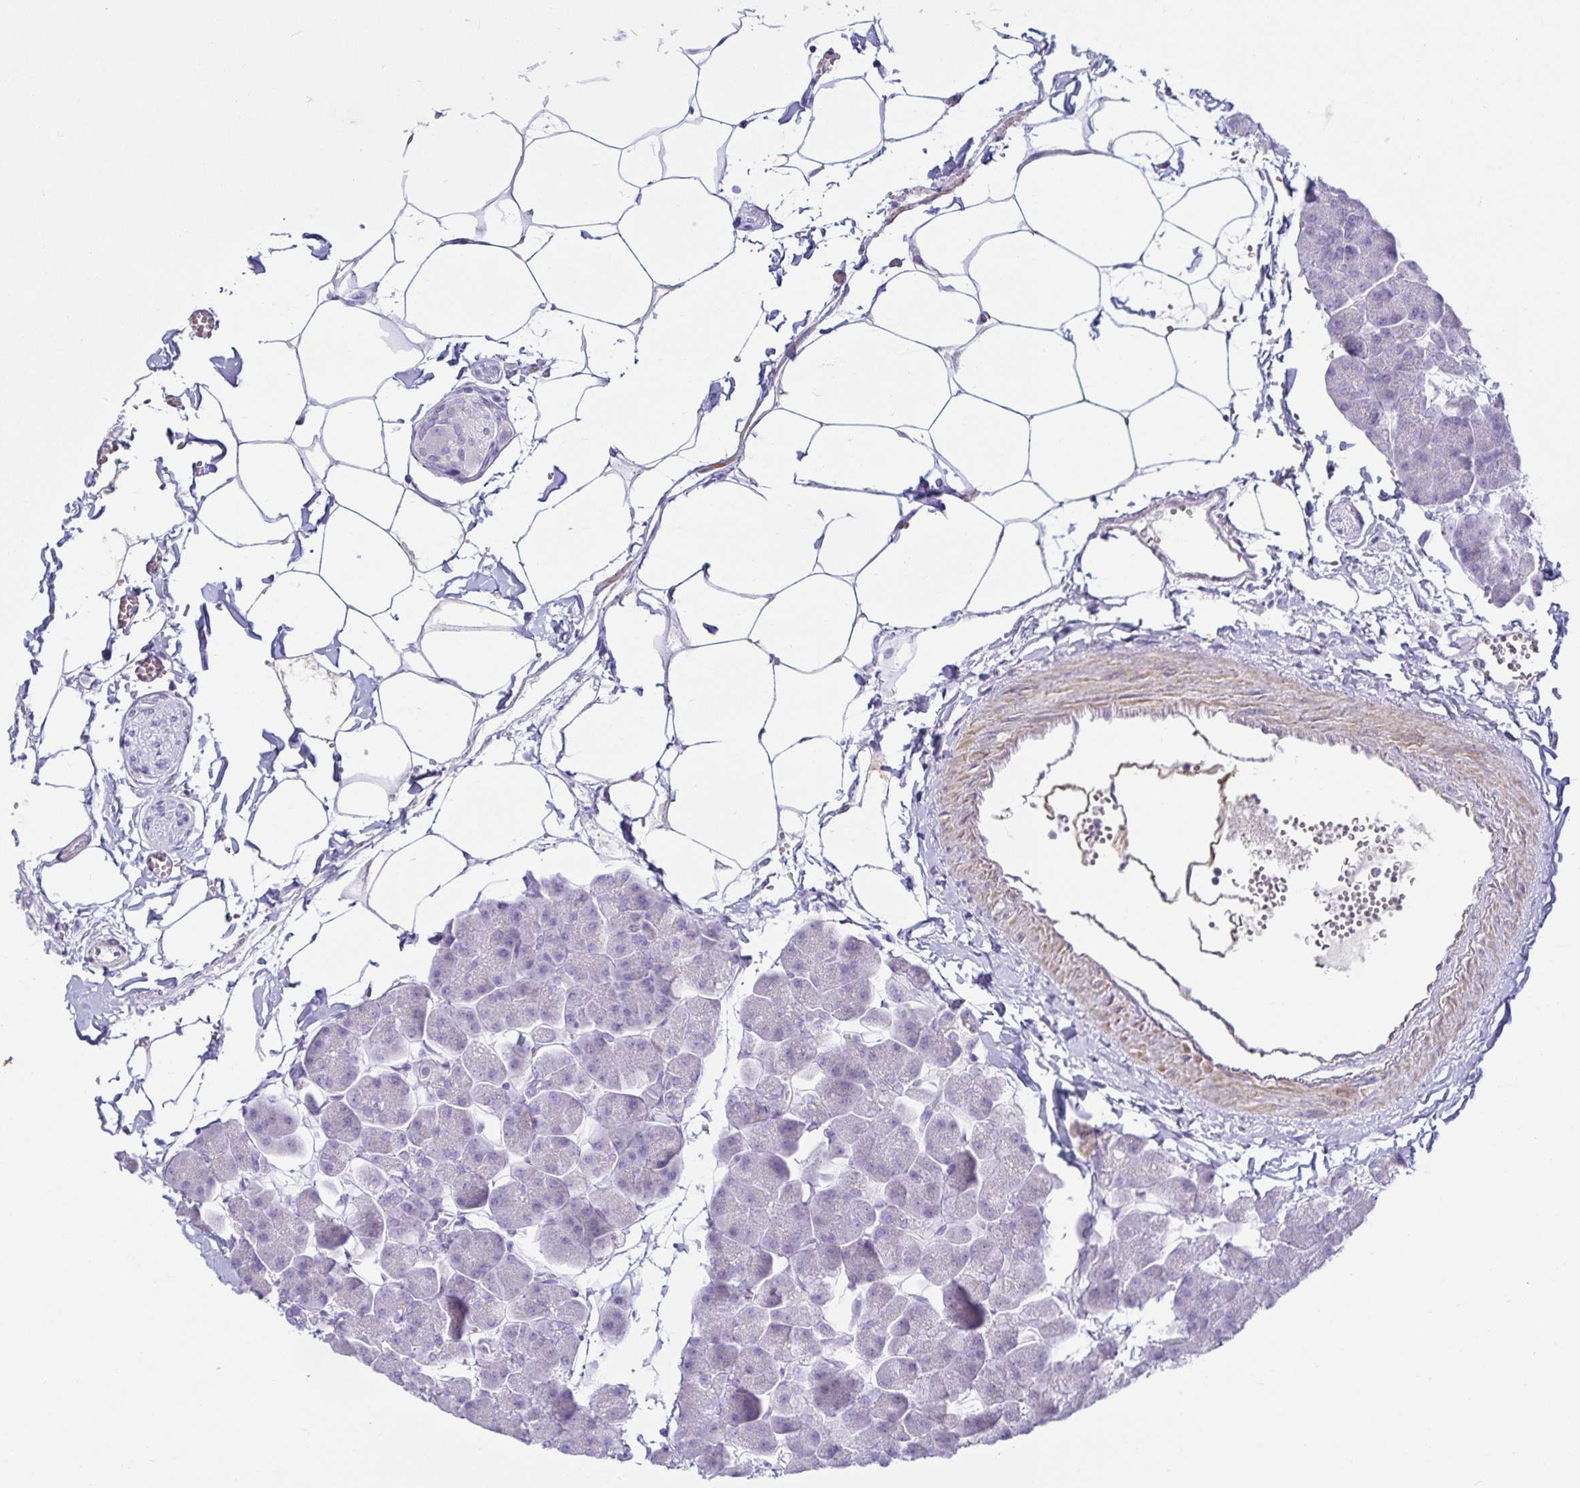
{"staining": {"intensity": "negative", "quantity": "none", "location": "none"}, "tissue": "pancreas", "cell_type": "Exocrine glandular cells", "image_type": "normal", "snomed": [{"axis": "morphology", "description": "Normal tissue, NOS"}, {"axis": "topography", "description": "Pancreas"}], "caption": "The IHC micrograph has no significant expression in exocrine glandular cells of pancreas. Brightfield microscopy of IHC stained with DAB (3,3'-diaminobenzidine) (brown) and hematoxylin (blue), captured at high magnification.", "gene": "SPAG4", "patient": {"sex": "male", "age": 35}}